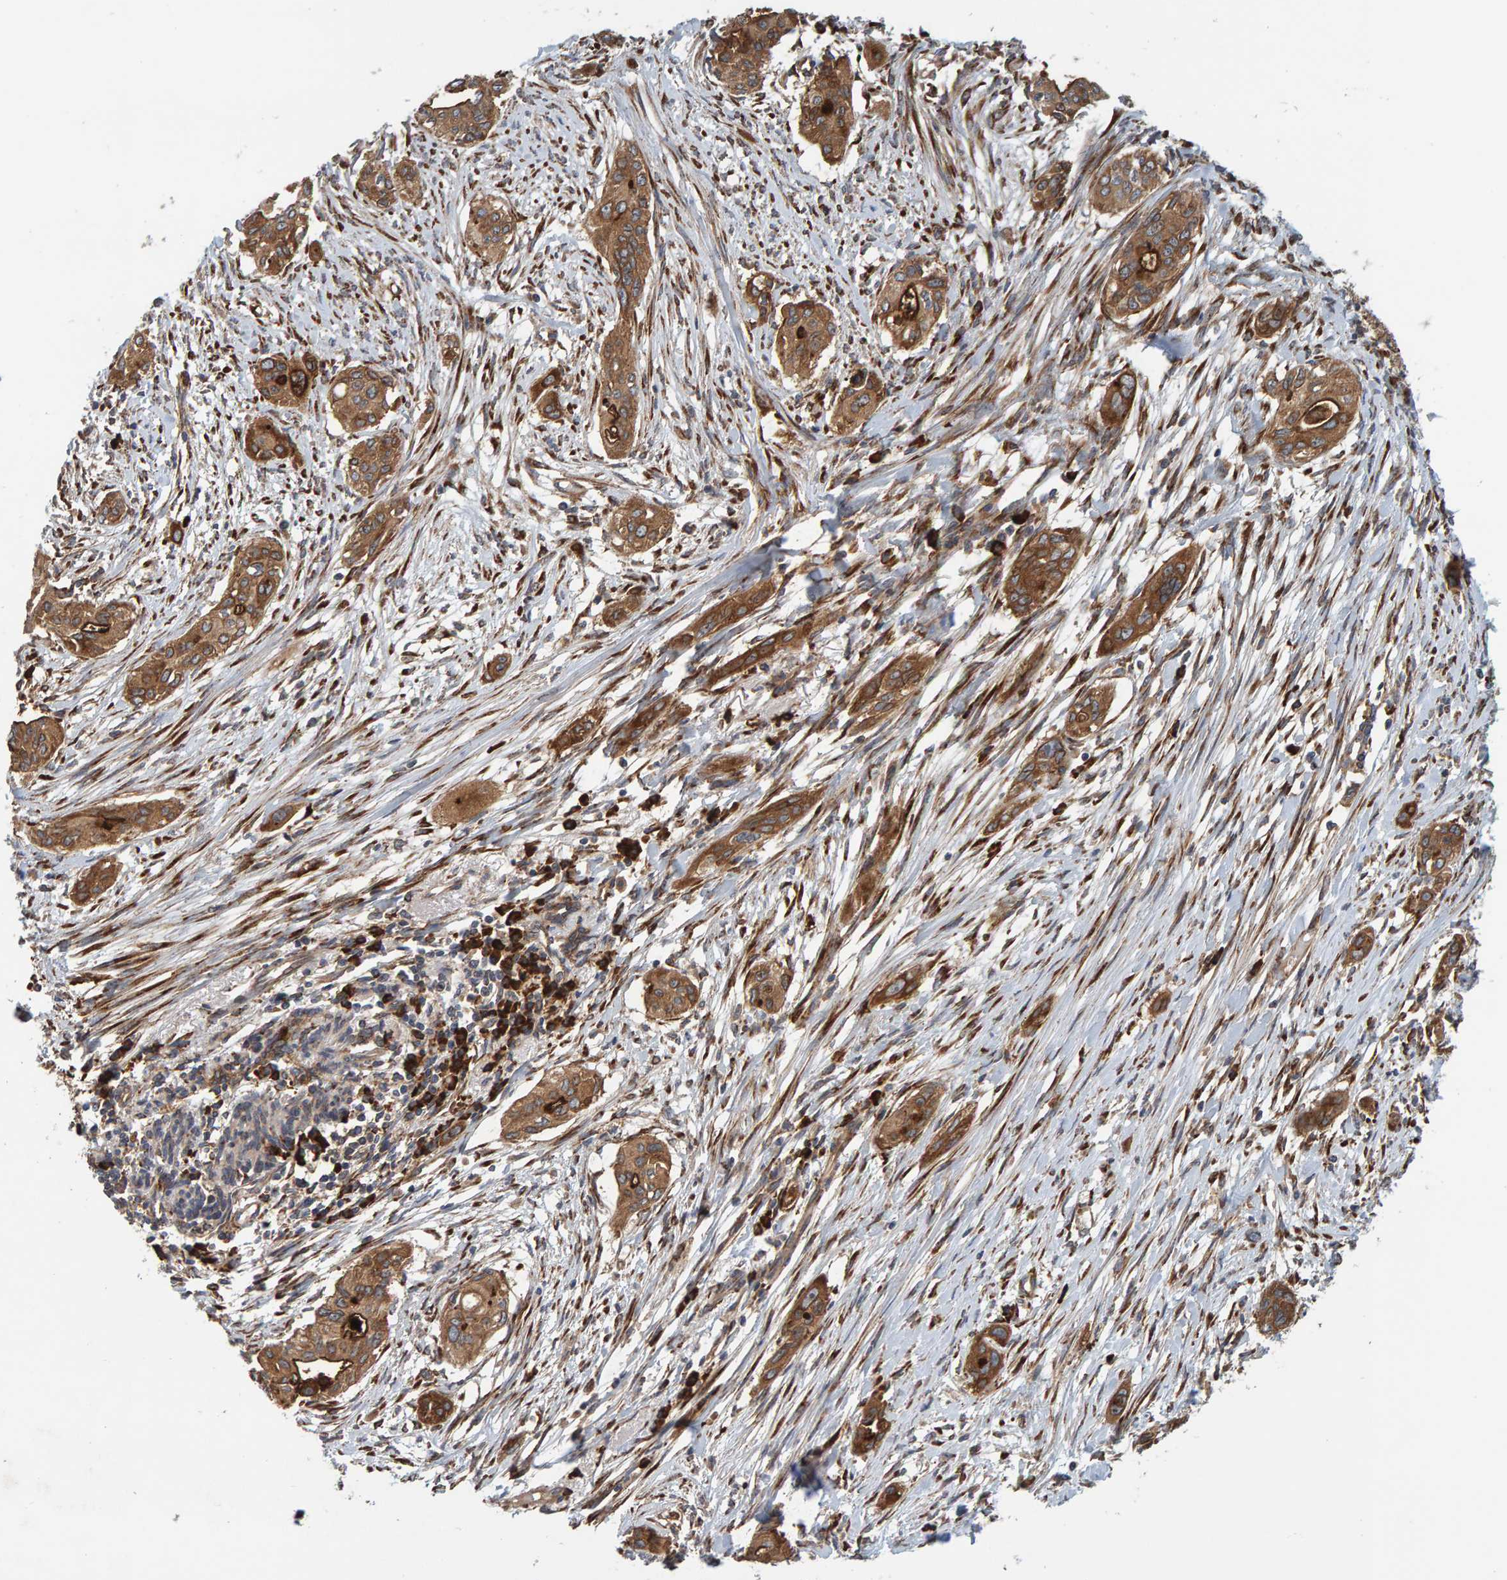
{"staining": {"intensity": "strong", "quantity": ">75%", "location": "cytoplasmic/membranous"}, "tissue": "pancreatic cancer", "cell_type": "Tumor cells", "image_type": "cancer", "snomed": [{"axis": "morphology", "description": "Adenocarcinoma, NOS"}, {"axis": "topography", "description": "Pancreas"}], "caption": "A brown stain labels strong cytoplasmic/membranous positivity of a protein in human adenocarcinoma (pancreatic) tumor cells. (DAB = brown stain, brightfield microscopy at high magnification).", "gene": "BAIAP2", "patient": {"sex": "female", "age": 60}}